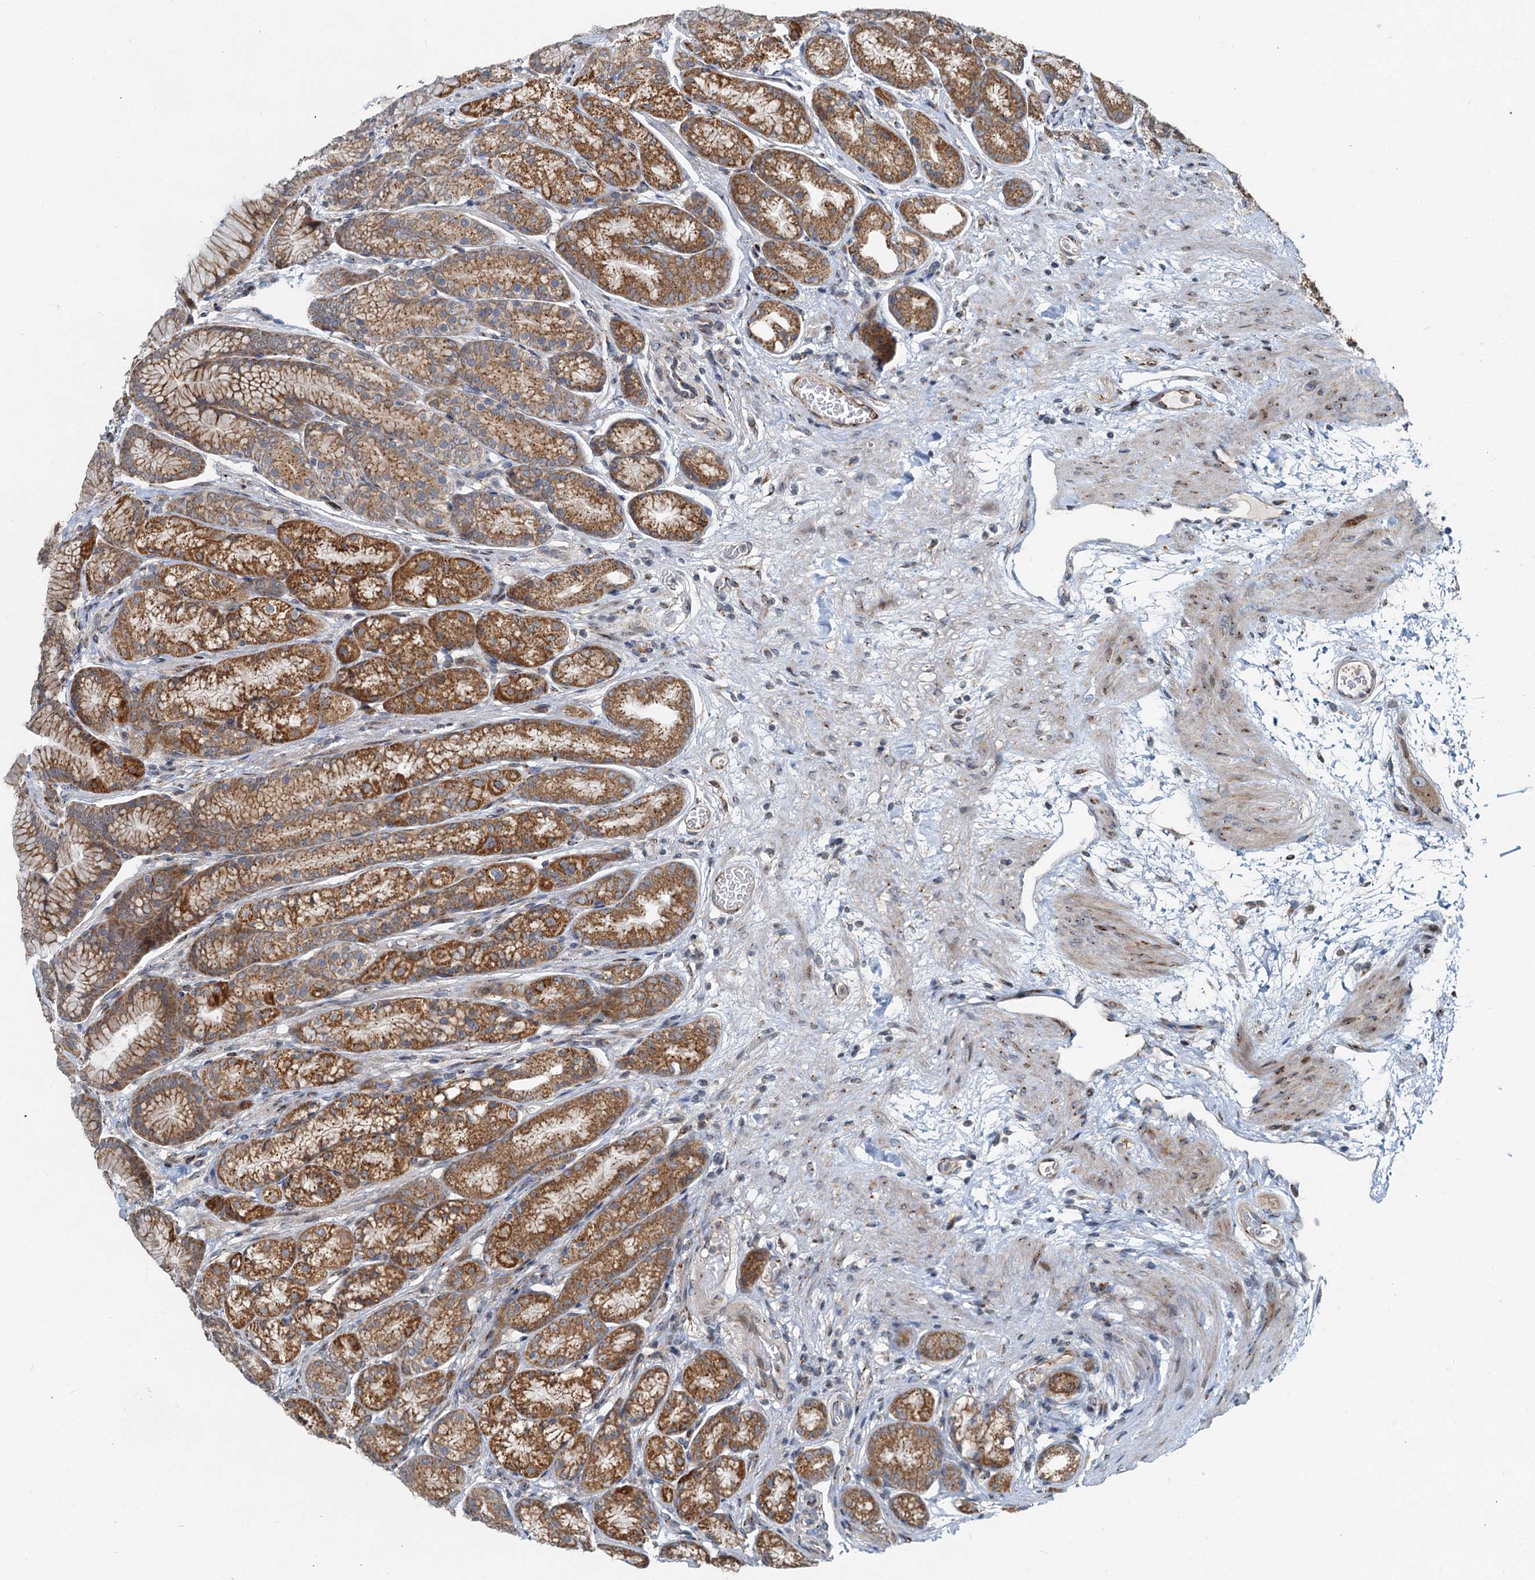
{"staining": {"intensity": "moderate", "quantity": ">75%", "location": "cytoplasmic/membranous"}, "tissue": "stomach", "cell_type": "Glandular cells", "image_type": "normal", "snomed": [{"axis": "morphology", "description": "Normal tissue, NOS"}, {"axis": "morphology", "description": "Adenocarcinoma, NOS"}, {"axis": "morphology", "description": "Adenocarcinoma, High grade"}, {"axis": "topography", "description": "Stomach, upper"}, {"axis": "topography", "description": "Stomach"}], "caption": "An image of stomach stained for a protein exhibits moderate cytoplasmic/membranous brown staining in glandular cells. (brown staining indicates protein expression, while blue staining denotes nuclei).", "gene": "CEP68", "patient": {"sex": "female", "age": 65}}